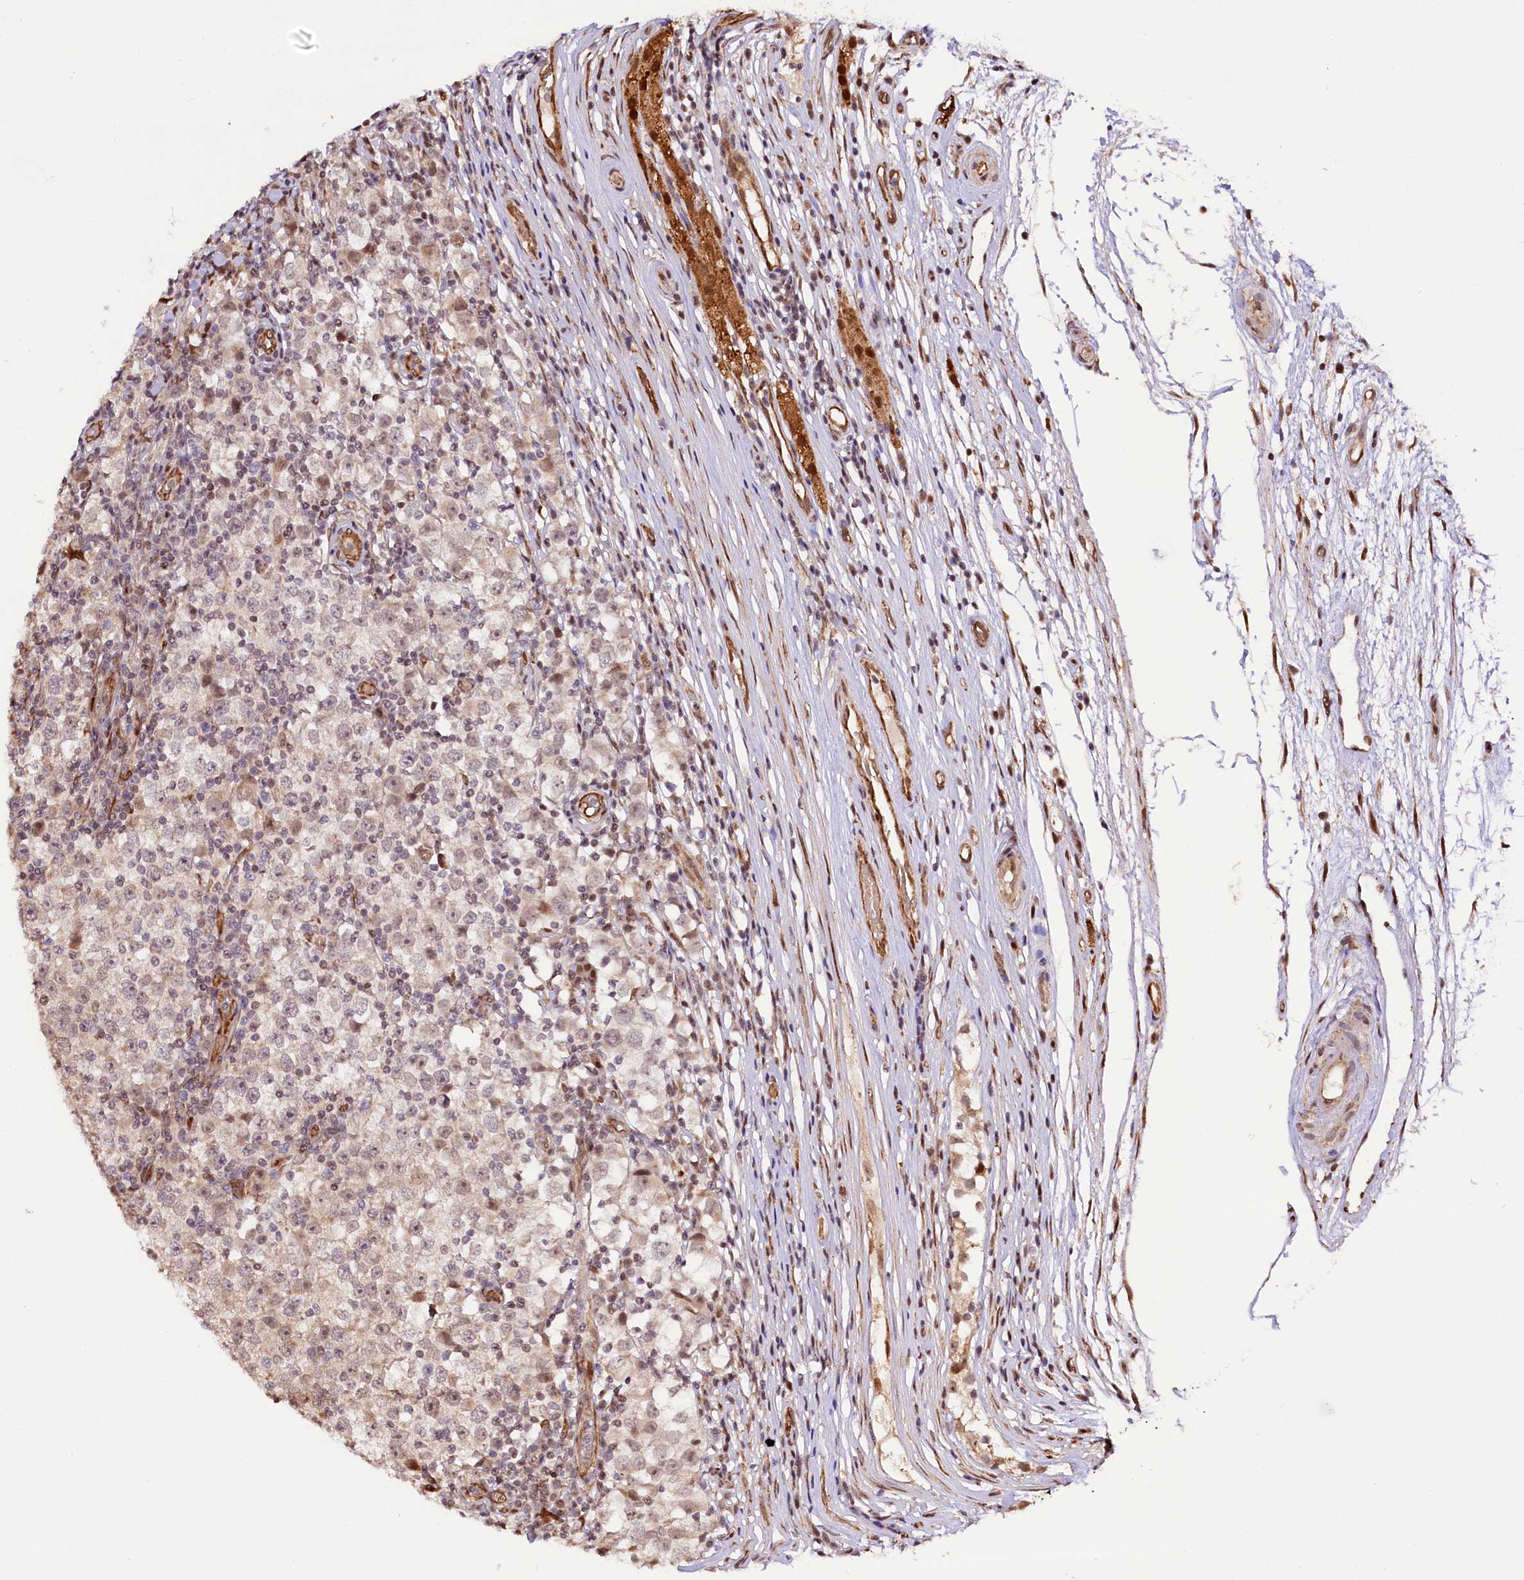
{"staining": {"intensity": "weak", "quantity": ">75%", "location": "cytoplasmic/membranous,nuclear"}, "tissue": "testis cancer", "cell_type": "Tumor cells", "image_type": "cancer", "snomed": [{"axis": "morphology", "description": "Seminoma, NOS"}, {"axis": "topography", "description": "Testis"}], "caption": "Immunohistochemistry (IHC) image of testis cancer stained for a protein (brown), which exhibits low levels of weak cytoplasmic/membranous and nuclear staining in about >75% of tumor cells.", "gene": "CUTC", "patient": {"sex": "male", "age": 65}}